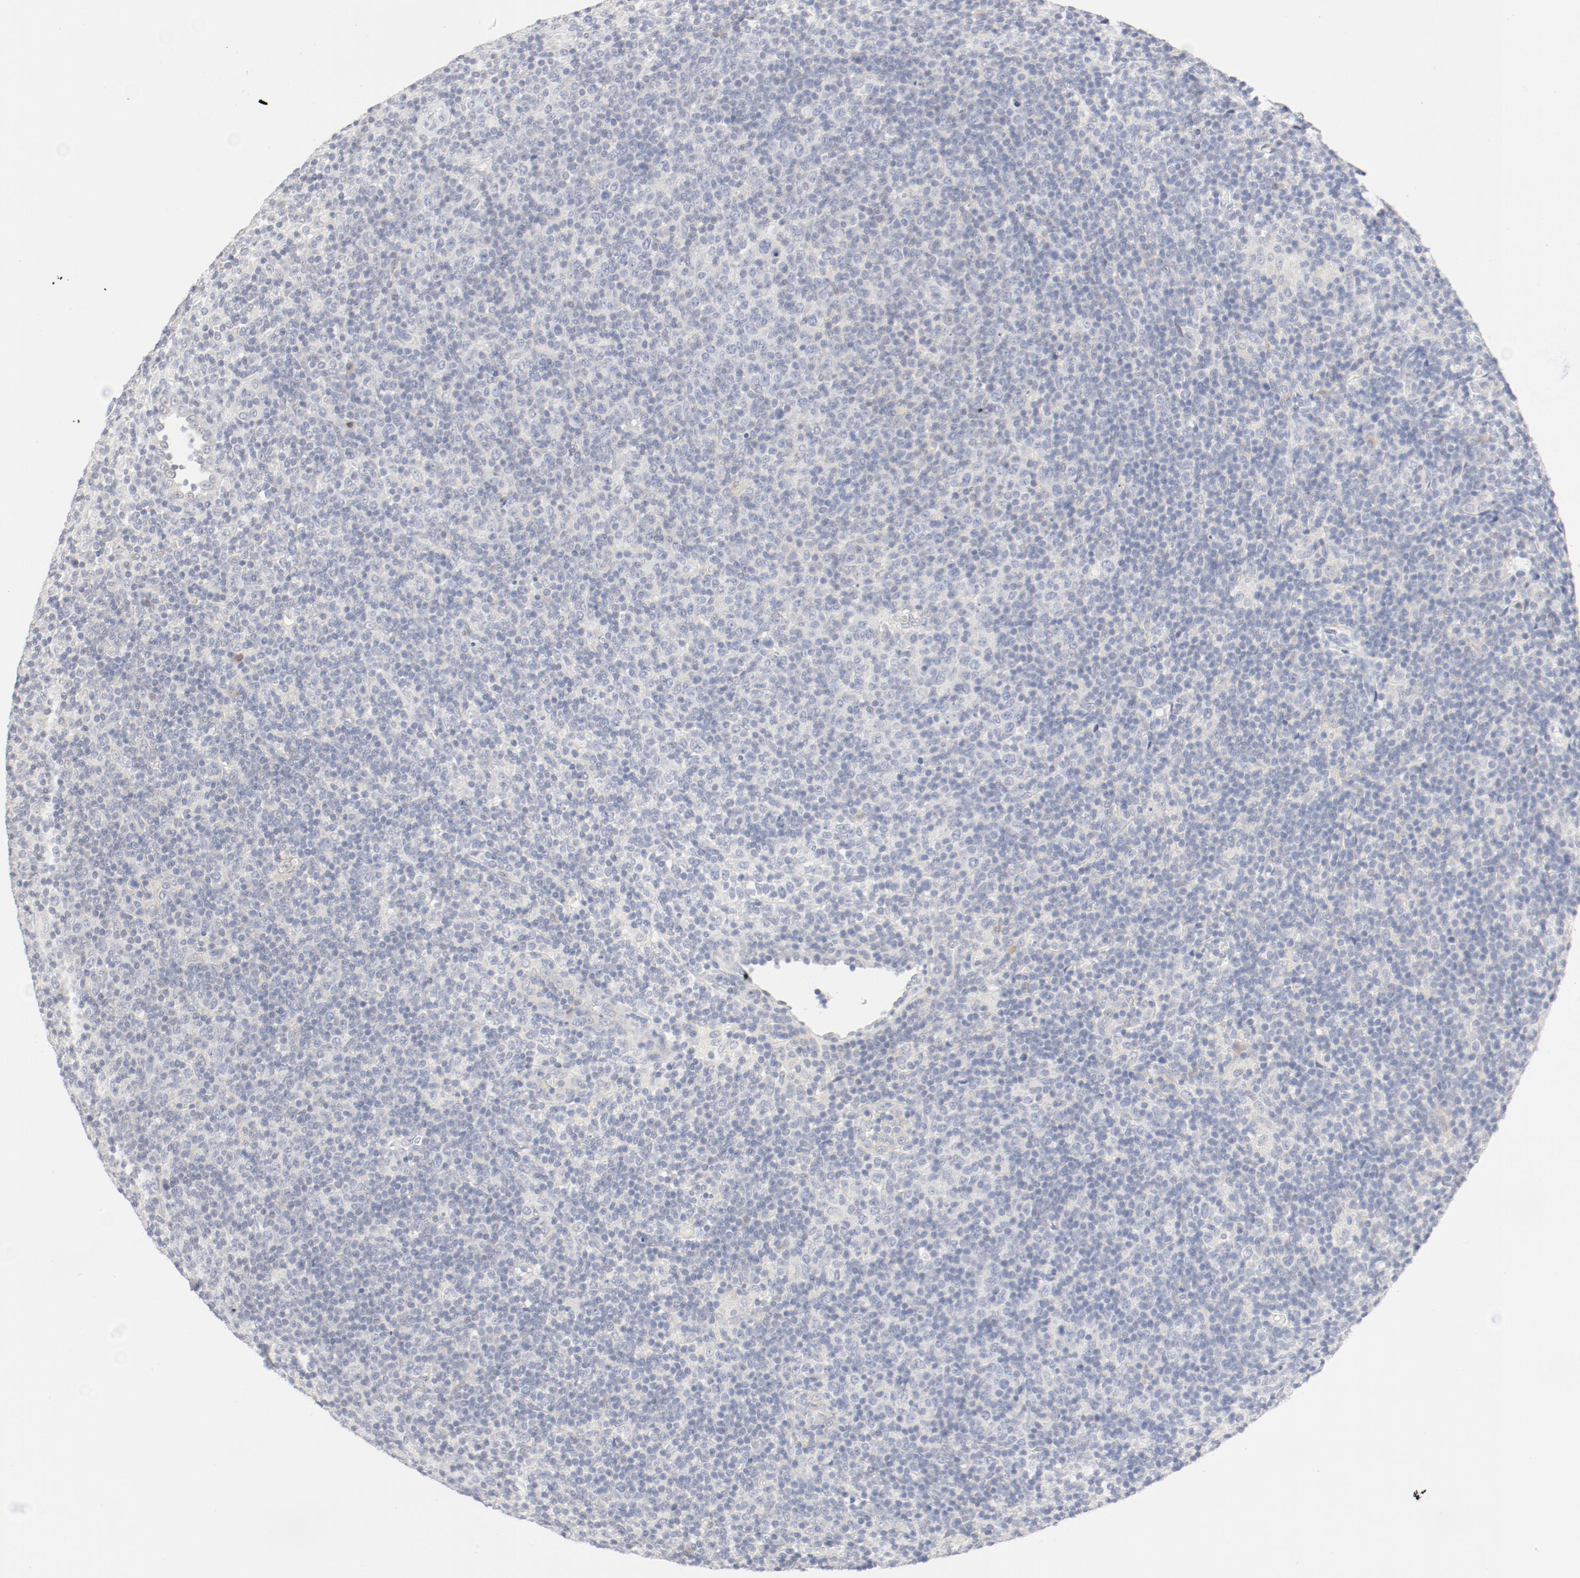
{"staining": {"intensity": "negative", "quantity": "none", "location": "none"}, "tissue": "lymphoma", "cell_type": "Tumor cells", "image_type": "cancer", "snomed": [{"axis": "morphology", "description": "Malignant lymphoma, non-Hodgkin's type, Low grade"}, {"axis": "topography", "description": "Lymph node"}], "caption": "A photomicrograph of human lymphoma is negative for staining in tumor cells.", "gene": "PGM1", "patient": {"sex": "male", "age": 70}}